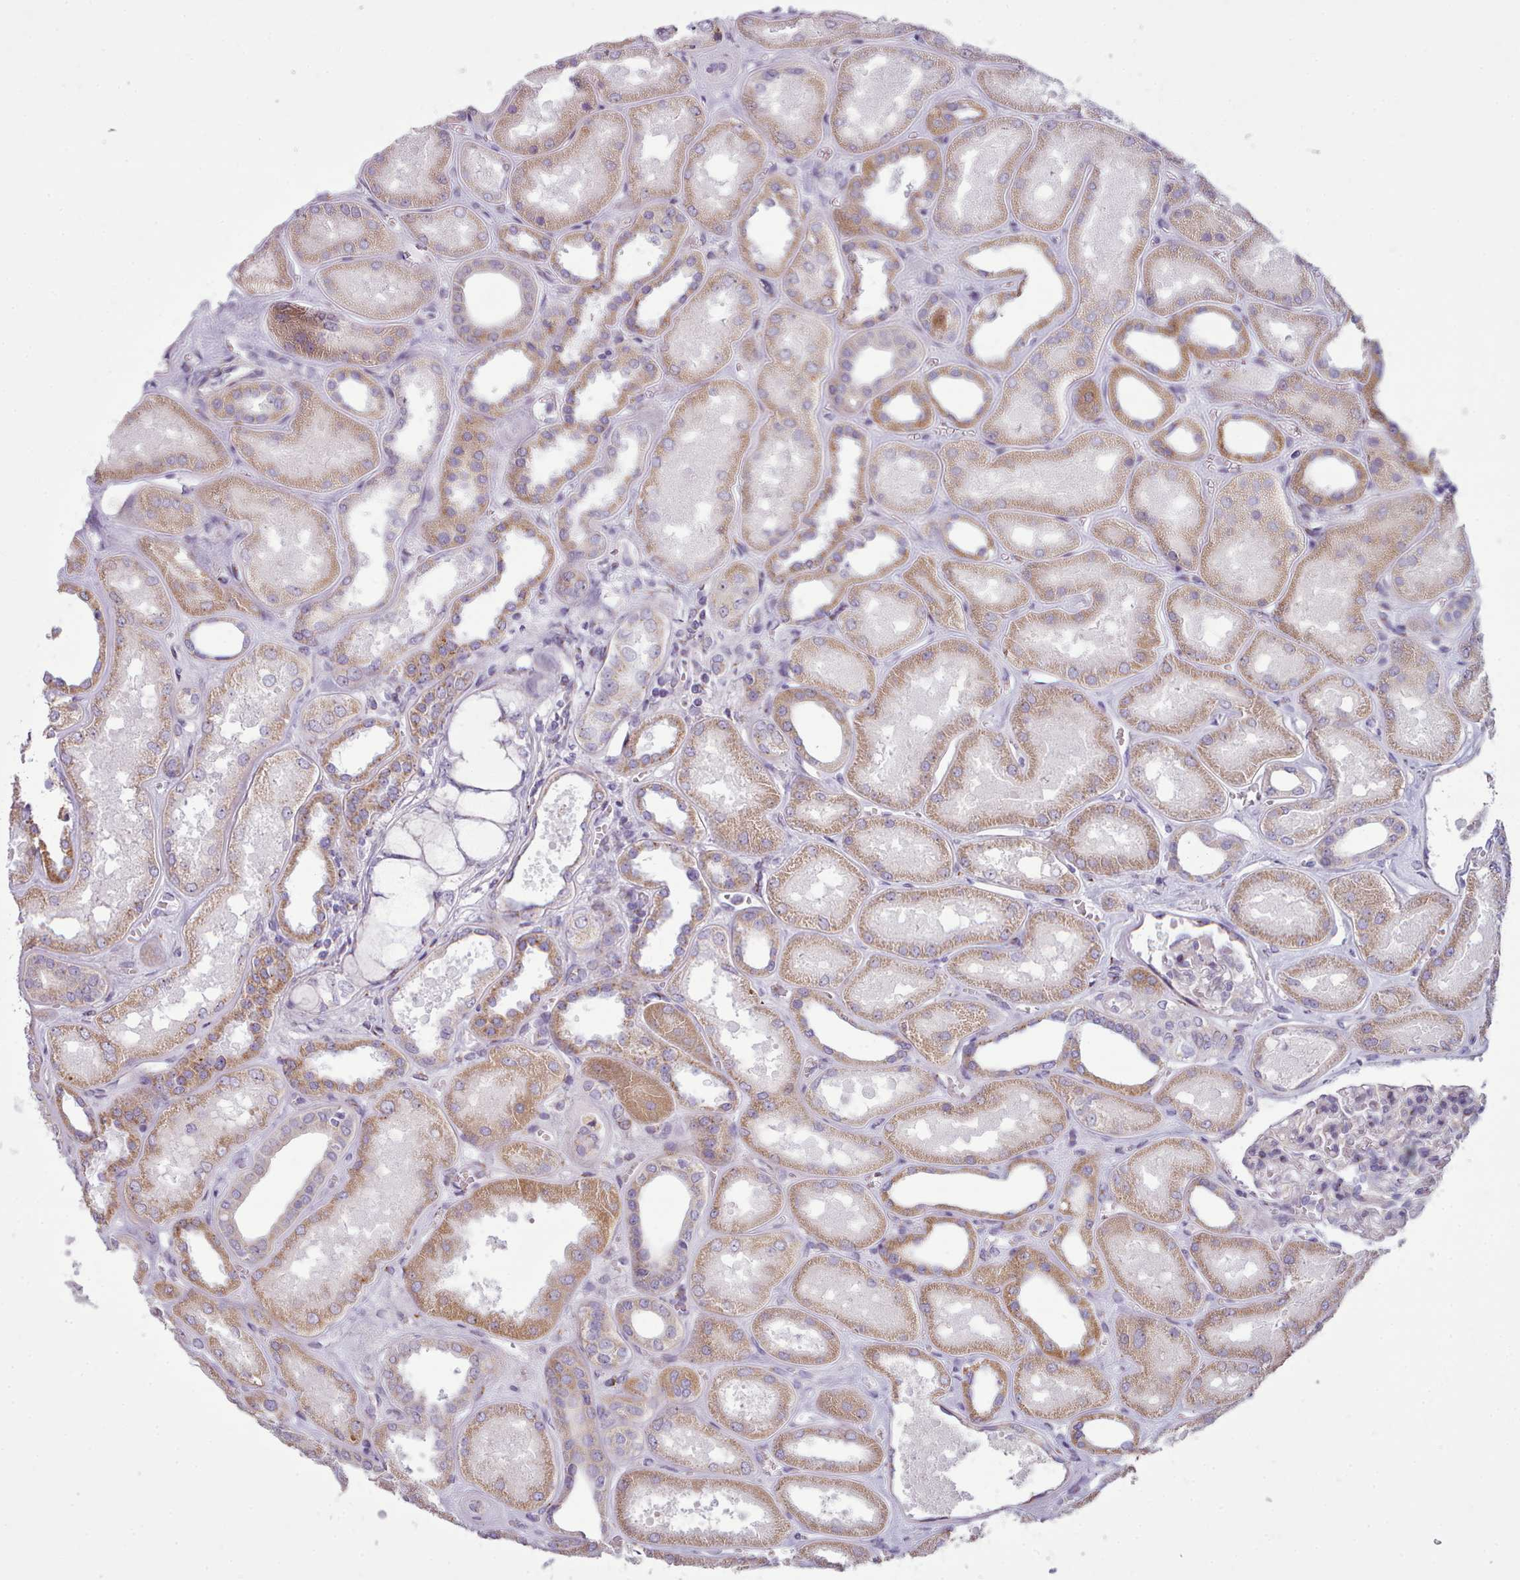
{"staining": {"intensity": "negative", "quantity": "none", "location": "none"}, "tissue": "kidney", "cell_type": "Cells in glomeruli", "image_type": "normal", "snomed": [{"axis": "morphology", "description": "Normal tissue, NOS"}, {"axis": "morphology", "description": "Adenocarcinoma, NOS"}, {"axis": "topography", "description": "Kidney"}], "caption": "This is a histopathology image of immunohistochemistry (IHC) staining of normal kidney, which shows no positivity in cells in glomeruli. The staining was performed using DAB (3,3'-diaminobenzidine) to visualize the protein expression in brown, while the nuclei were stained in blue with hematoxylin (Magnification: 20x).", "gene": "SLC52A3", "patient": {"sex": "female", "age": 68}}